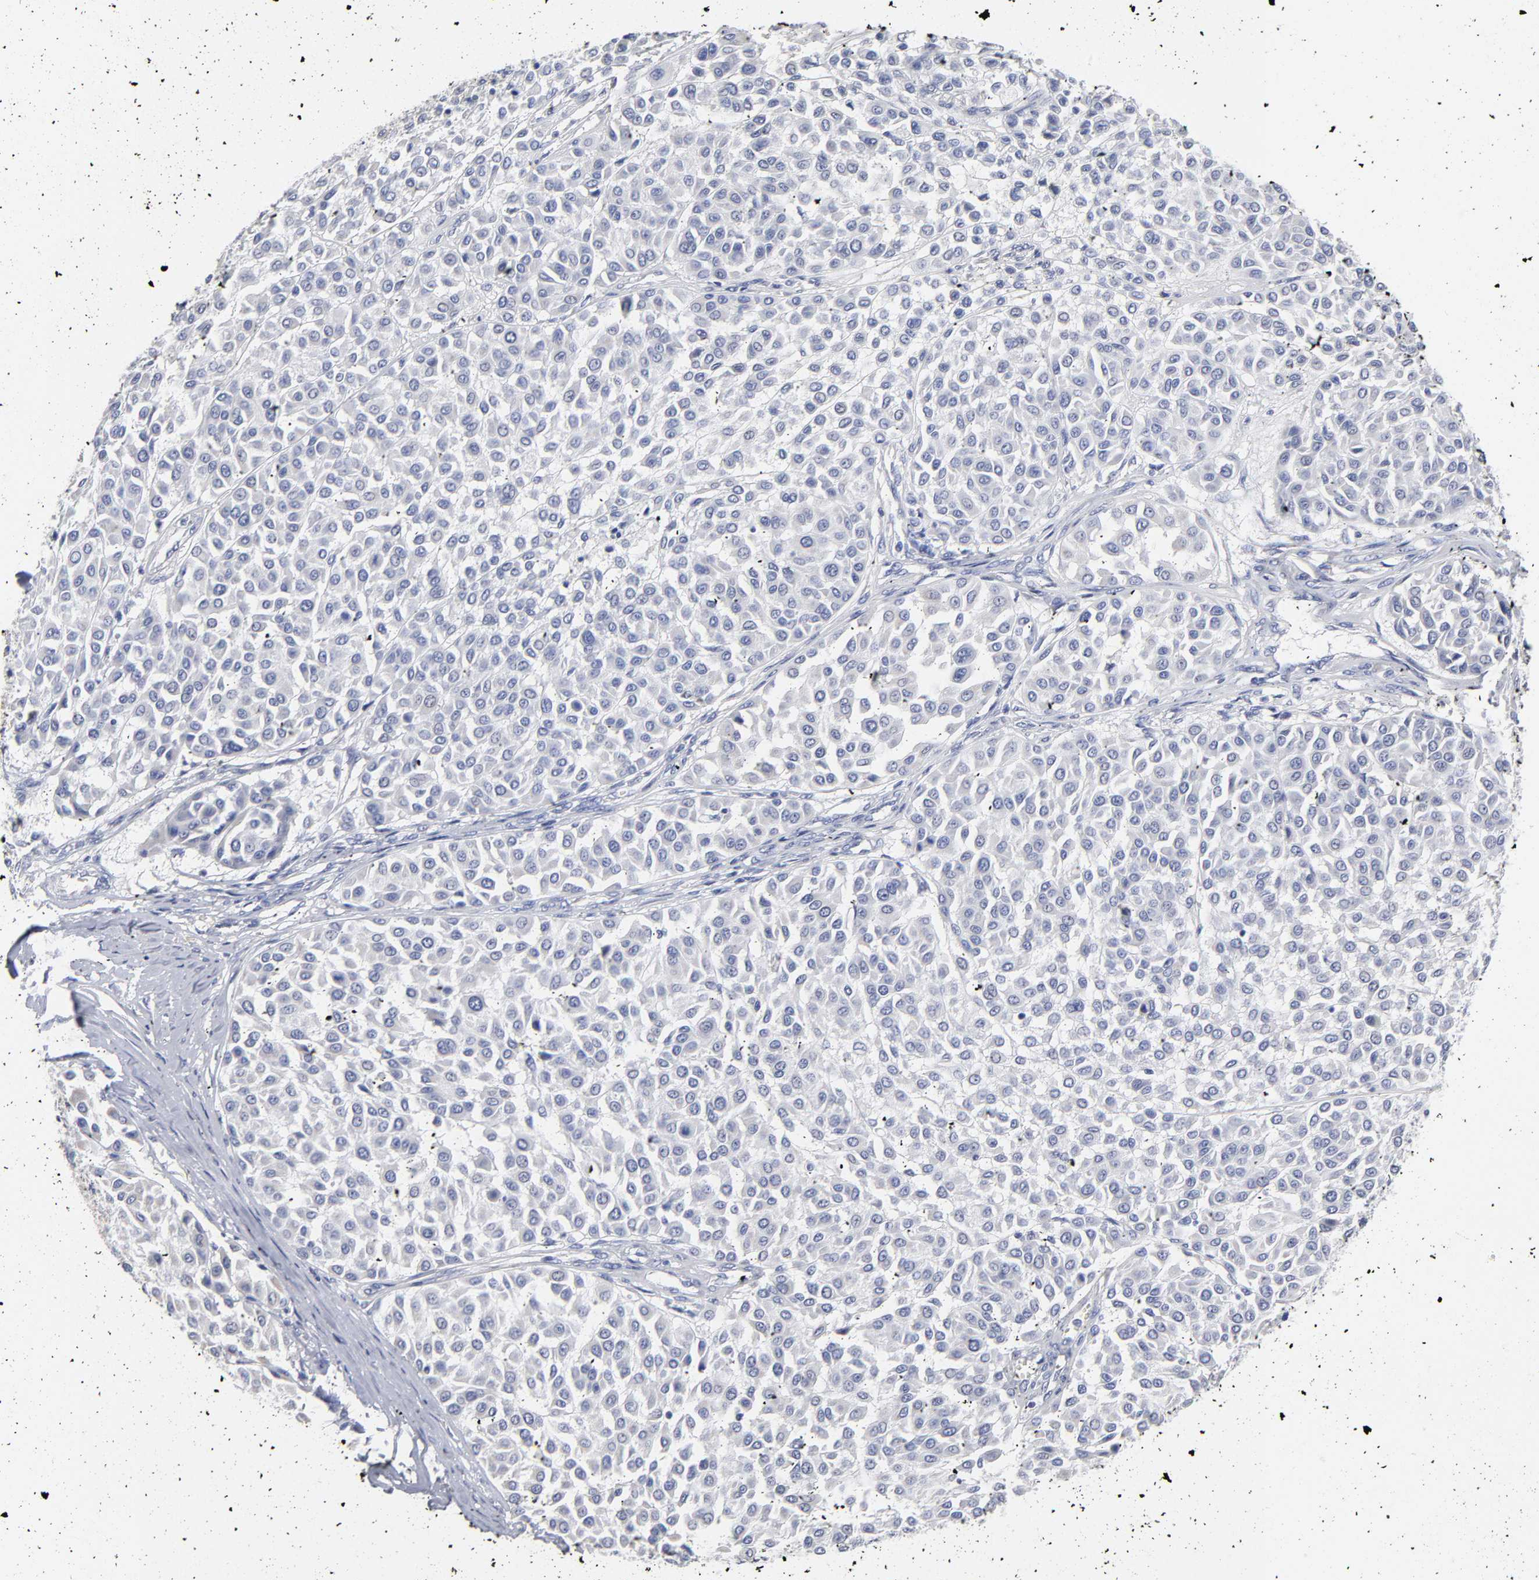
{"staining": {"intensity": "negative", "quantity": "none", "location": "none"}, "tissue": "melanoma", "cell_type": "Tumor cells", "image_type": "cancer", "snomed": [{"axis": "morphology", "description": "Malignant melanoma, Metastatic site"}, {"axis": "topography", "description": "Soft tissue"}], "caption": "A micrograph of human melanoma is negative for staining in tumor cells. Brightfield microscopy of IHC stained with DAB (brown) and hematoxylin (blue), captured at high magnification.", "gene": "PTP4A1", "patient": {"sex": "male", "age": 41}}